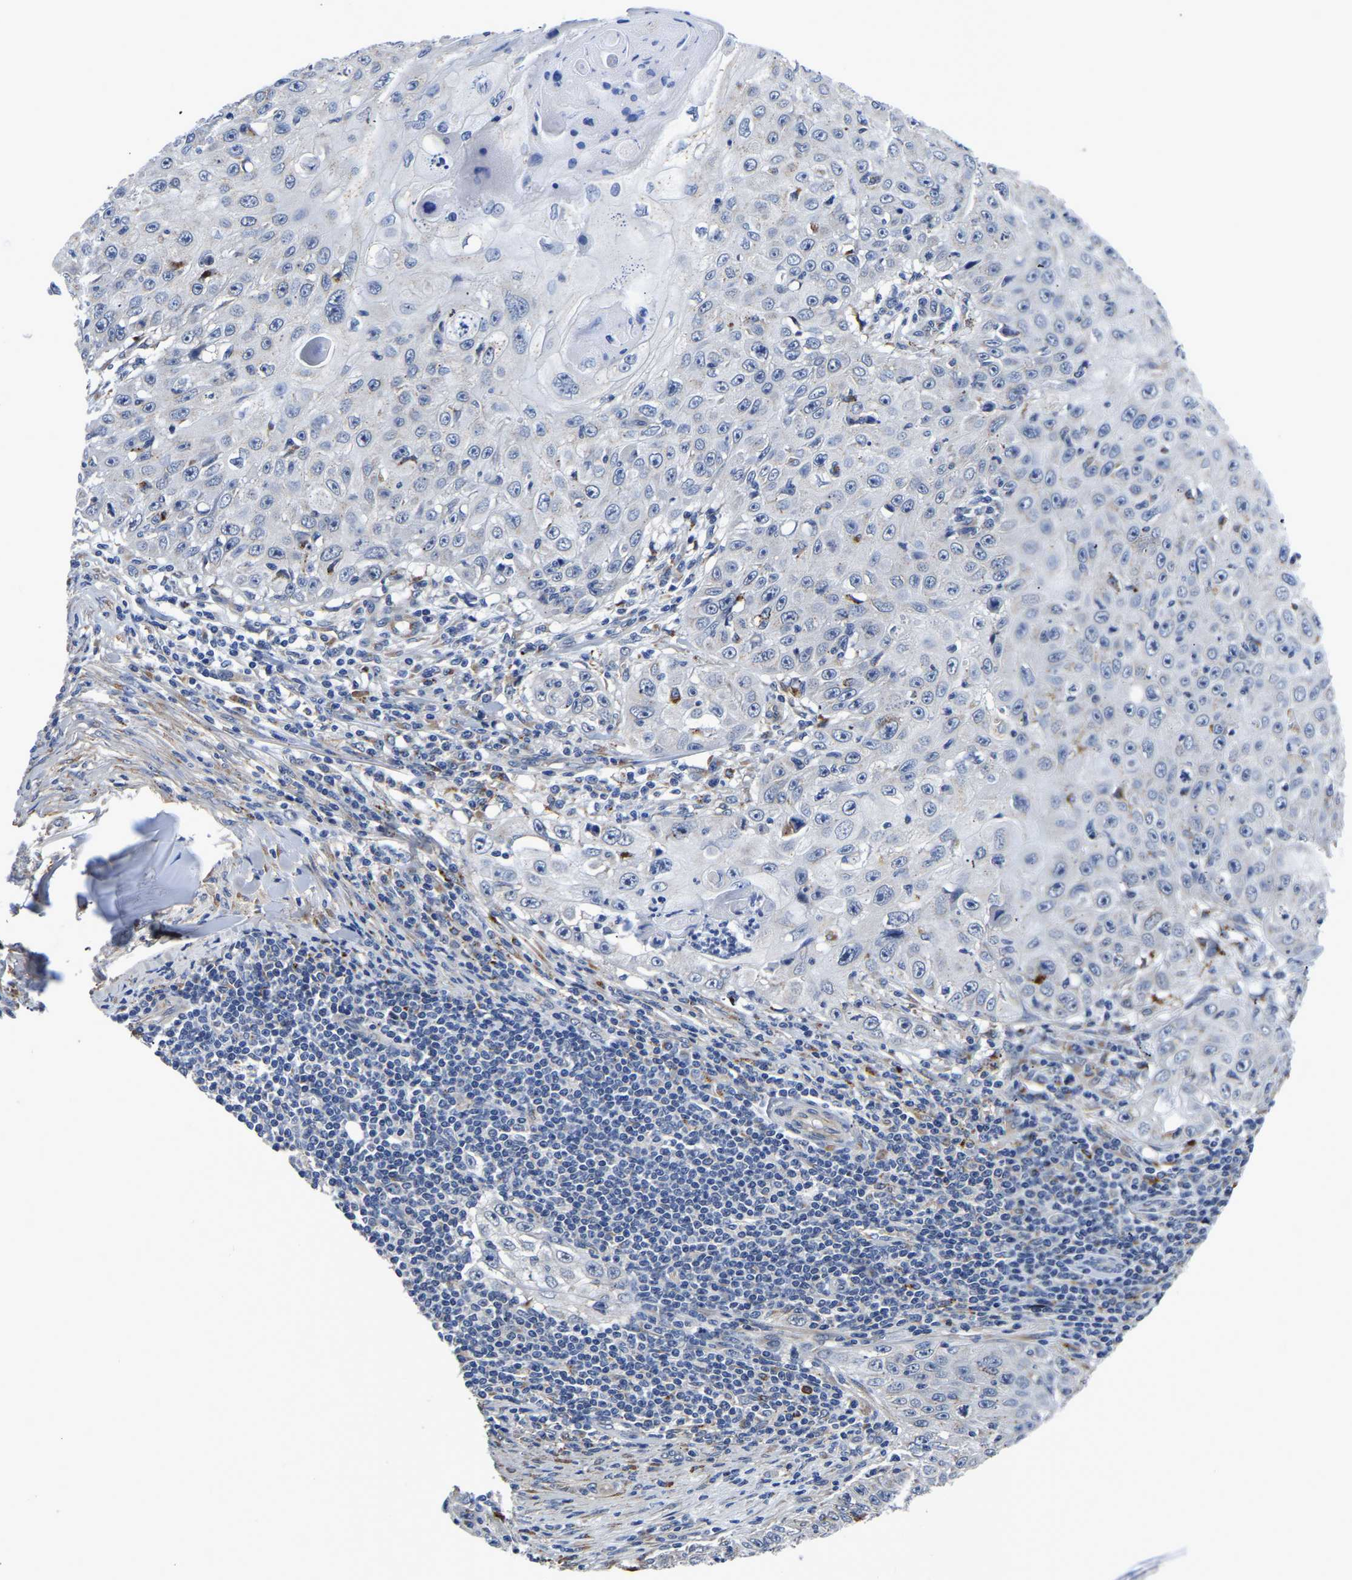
{"staining": {"intensity": "negative", "quantity": "none", "location": "none"}, "tissue": "skin cancer", "cell_type": "Tumor cells", "image_type": "cancer", "snomed": [{"axis": "morphology", "description": "Squamous cell carcinoma, NOS"}, {"axis": "topography", "description": "Skin"}], "caption": "Immunohistochemistry image of skin squamous cell carcinoma stained for a protein (brown), which shows no staining in tumor cells.", "gene": "PDLIM7", "patient": {"sex": "male", "age": 86}}